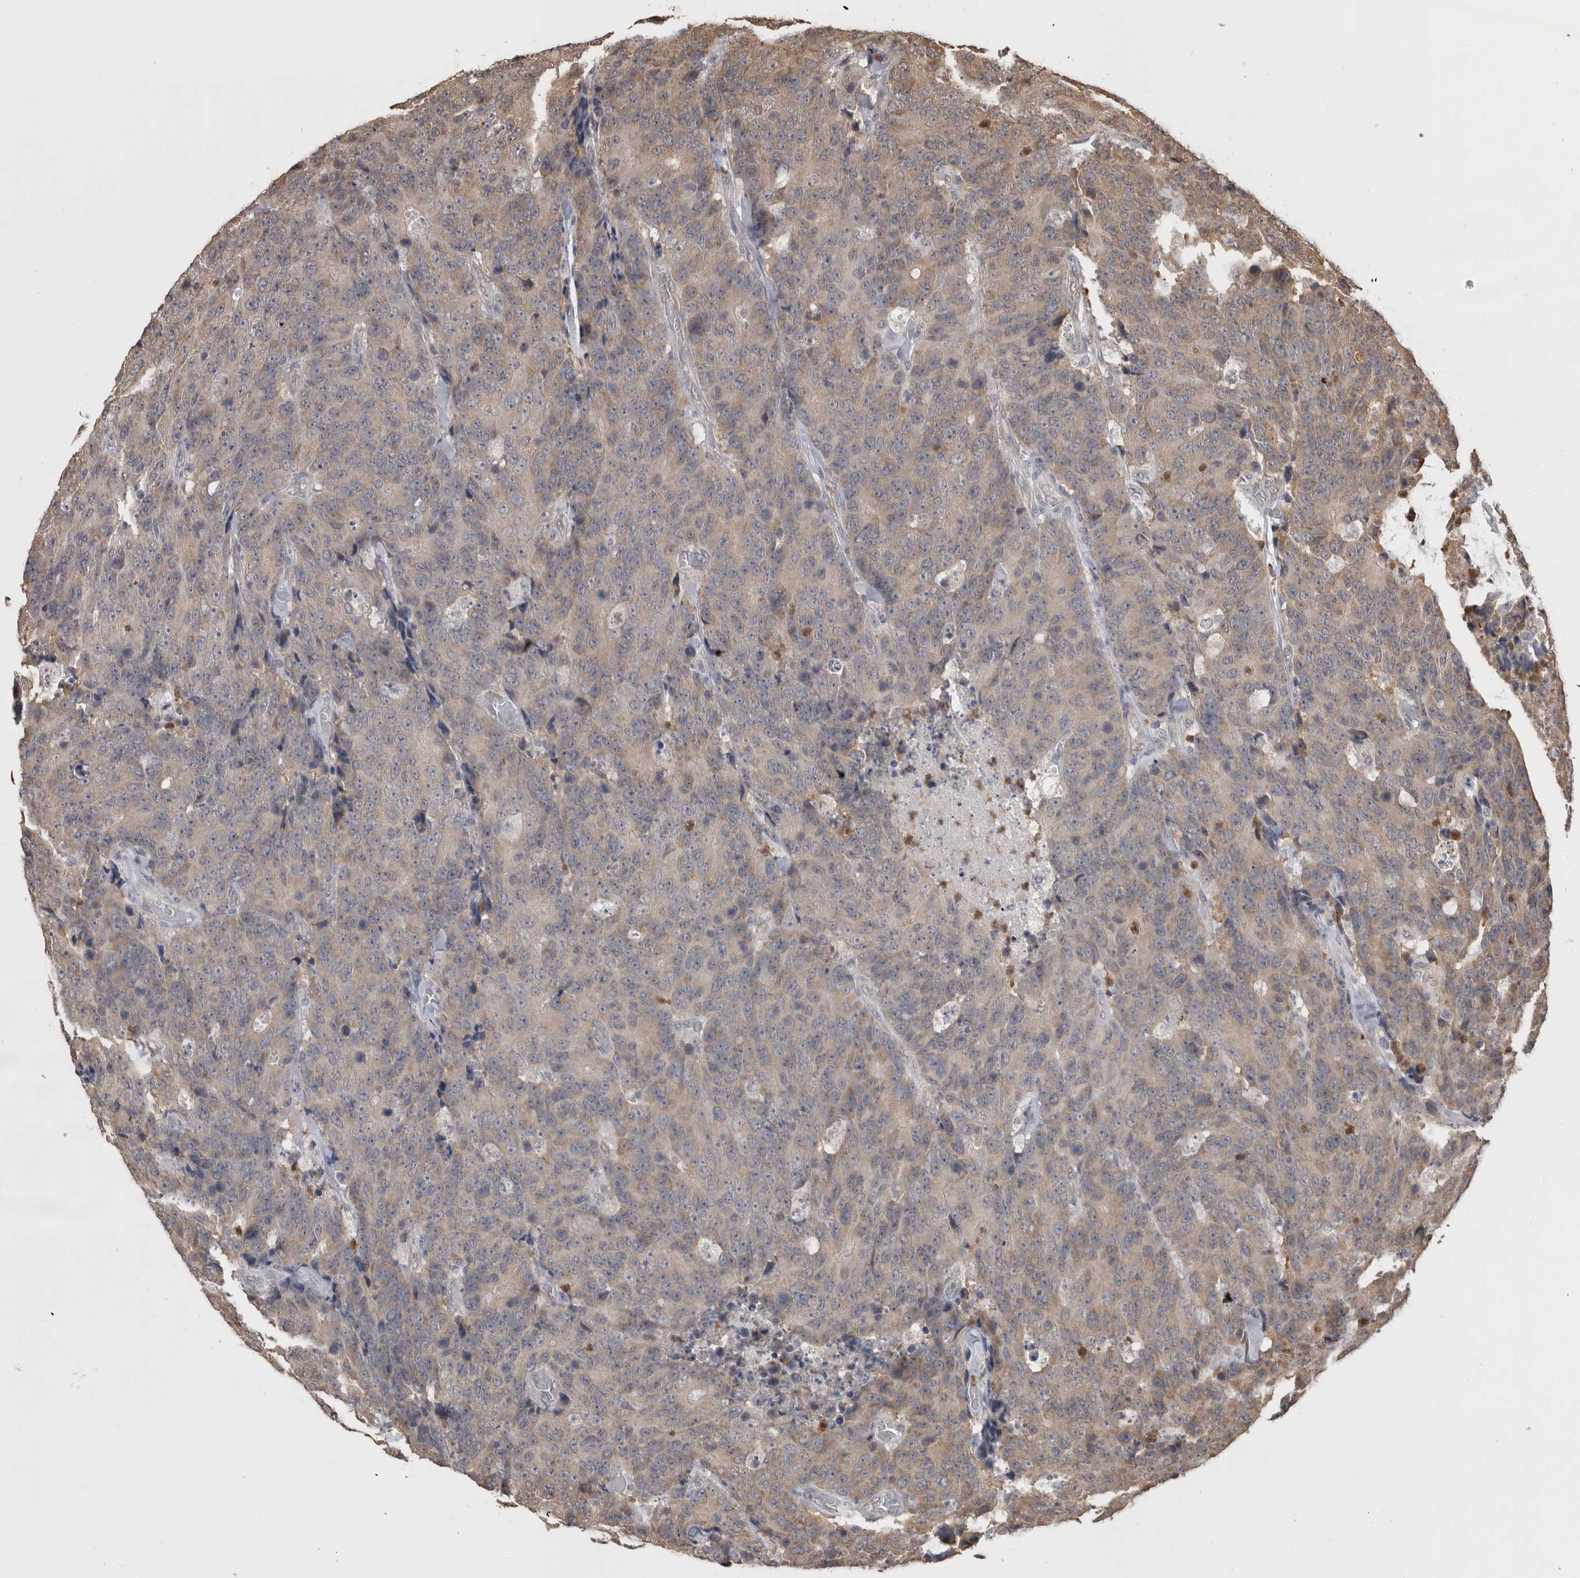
{"staining": {"intensity": "weak", "quantity": "25%-75%", "location": "cytoplasmic/membranous"}, "tissue": "colorectal cancer", "cell_type": "Tumor cells", "image_type": "cancer", "snomed": [{"axis": "morphology", "description": "Adenocarcinoma, NOS"}, {"axis": "topography", "description": "Colon"}], "caption": "A photomicrograph showing weak cytoplasmic/membranous staining in approximately 25%-75% of tumor cells in colorectal adenocarcinoma, as visualized by brown immunohistochemical staining.", "gene": "PAK4", "patient": {"sex": "female", "age": 86}}